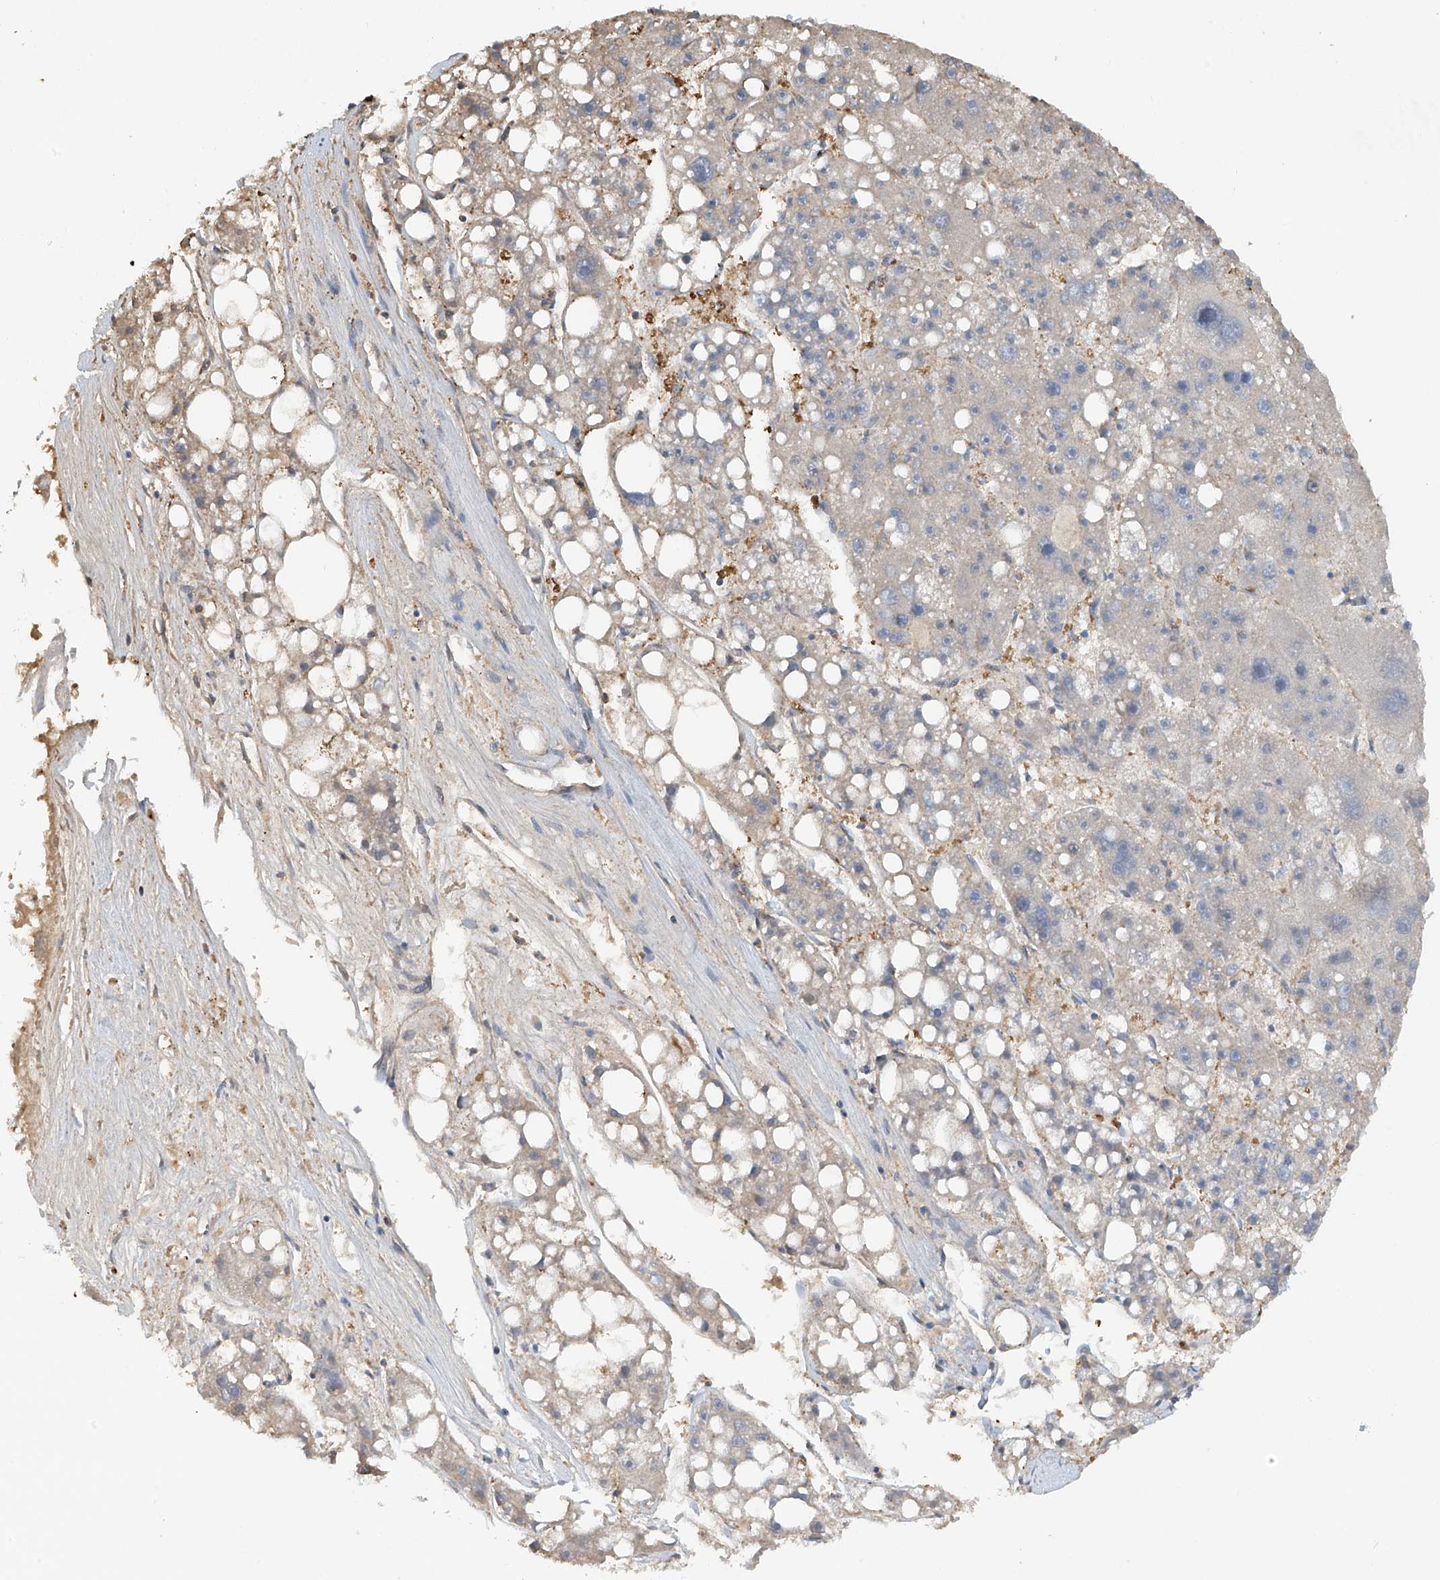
{"staining": {"intensity": "negative", "quantity": "none", "location": "none"}, "tissue": "liver cancer", "cell_type": "Tumor cells", "image_type": "cancer", "snomed": [{"axis": "morphology", "description": "Carcinoma, Hepatocellular, NOS"}, {"axis": "topography", "description": "Liver"}], "caption": "Hepatocellular carcinoma (liver) stained for a protein using immunohistochemistry (IHC) exhibits no positivity tumor cells.", "gene": "PMM1", "patient": {"sex": "female", "age": 61}}